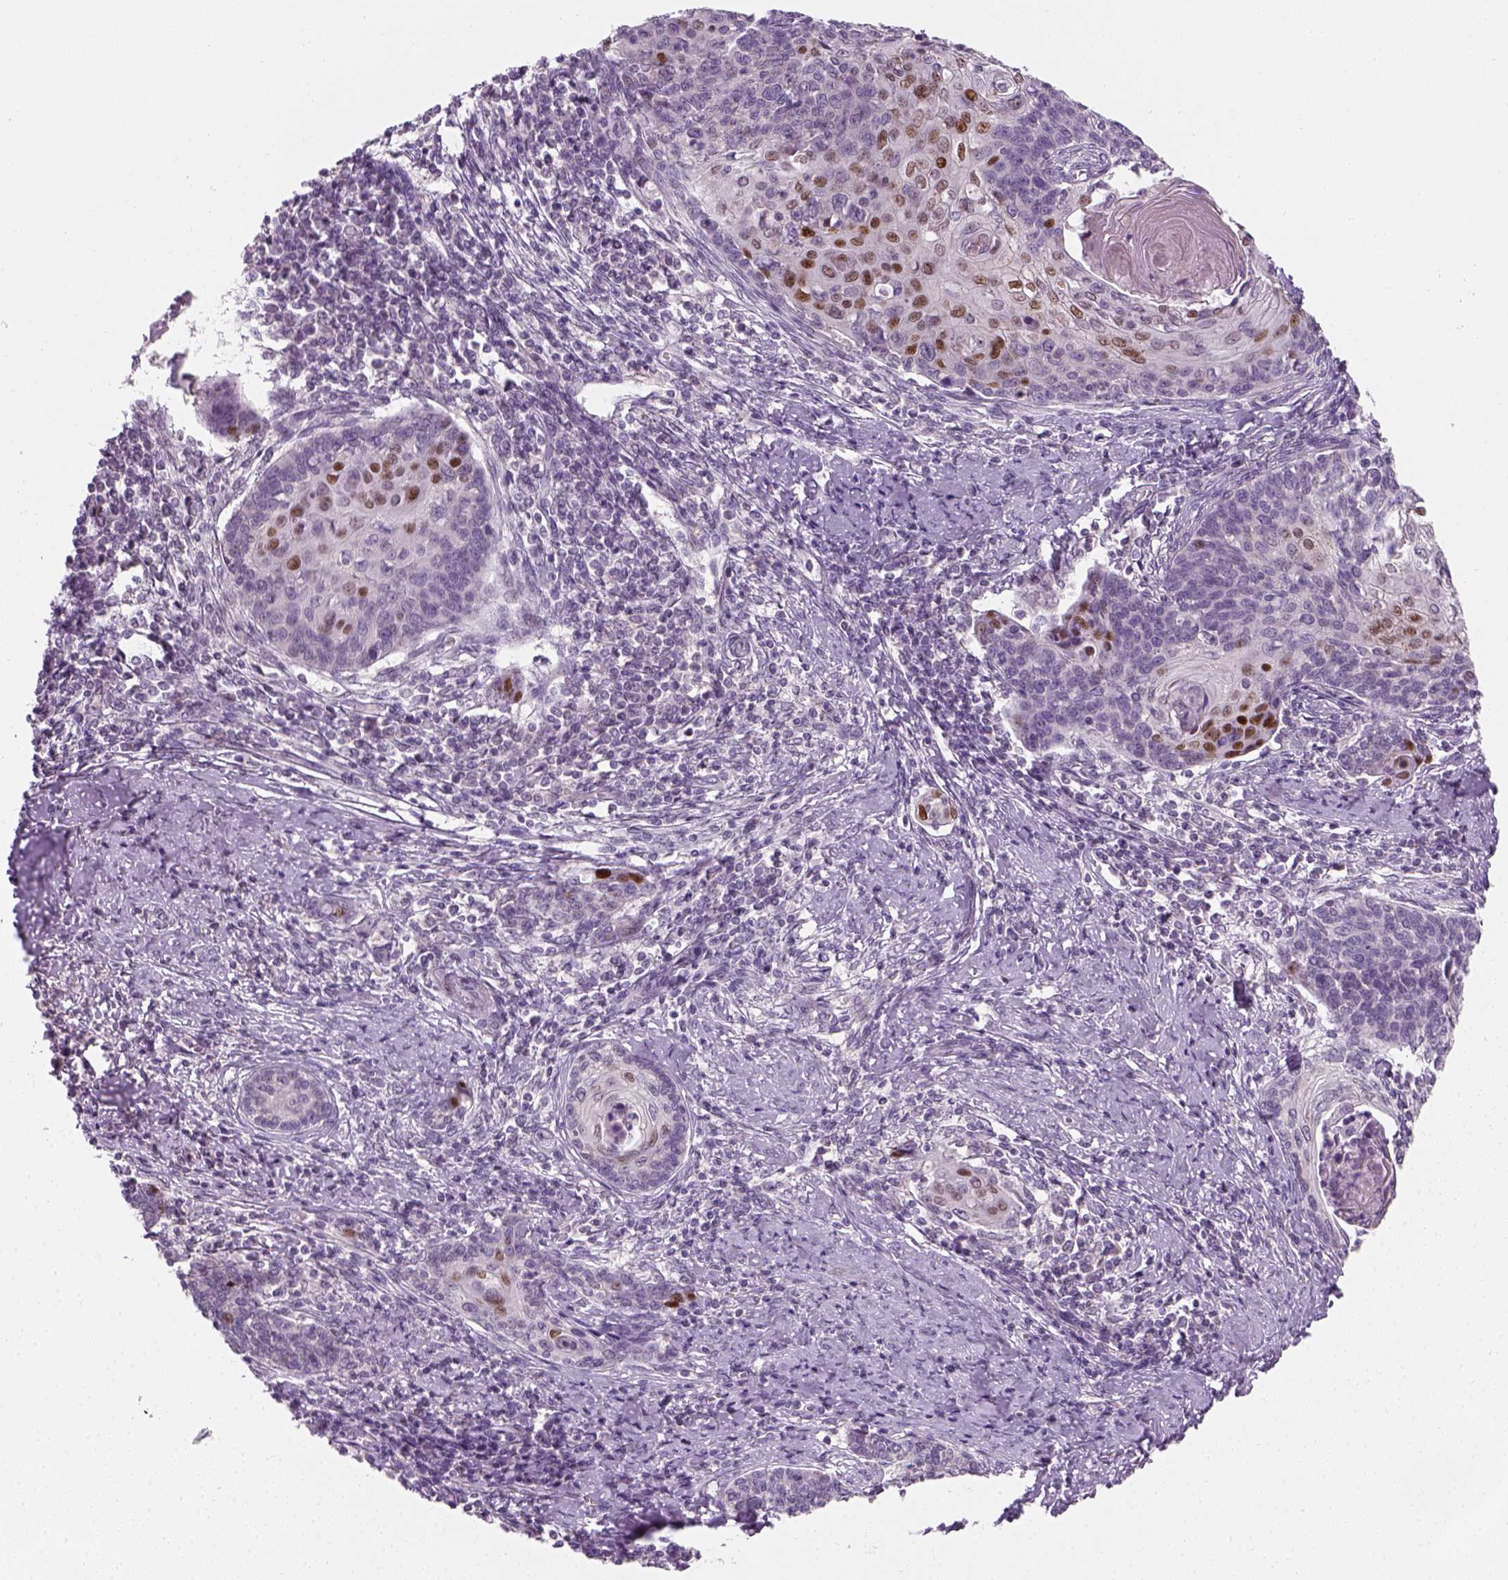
{"staining": {"intensity": "moderate", "quantity": "<25%", "location": "nuclear"}, "tissue": "cervical cancer", "cell_type": "Tumor cells", "image_type": "cancer", "snomed": [{"axis": "morphology", "description": "Squamous cell carcinoma, NOS"}, {"axis": "topography", "description": "Cervix"}], "caption": "IHC photomicrograph of cervical cancer stained for a protein (brown), which shows low levels of moderate nuclear staining in approximately <25% of tumor cells.", "gene": "TP53", "patient": {"sex": "female", "age": 39}}